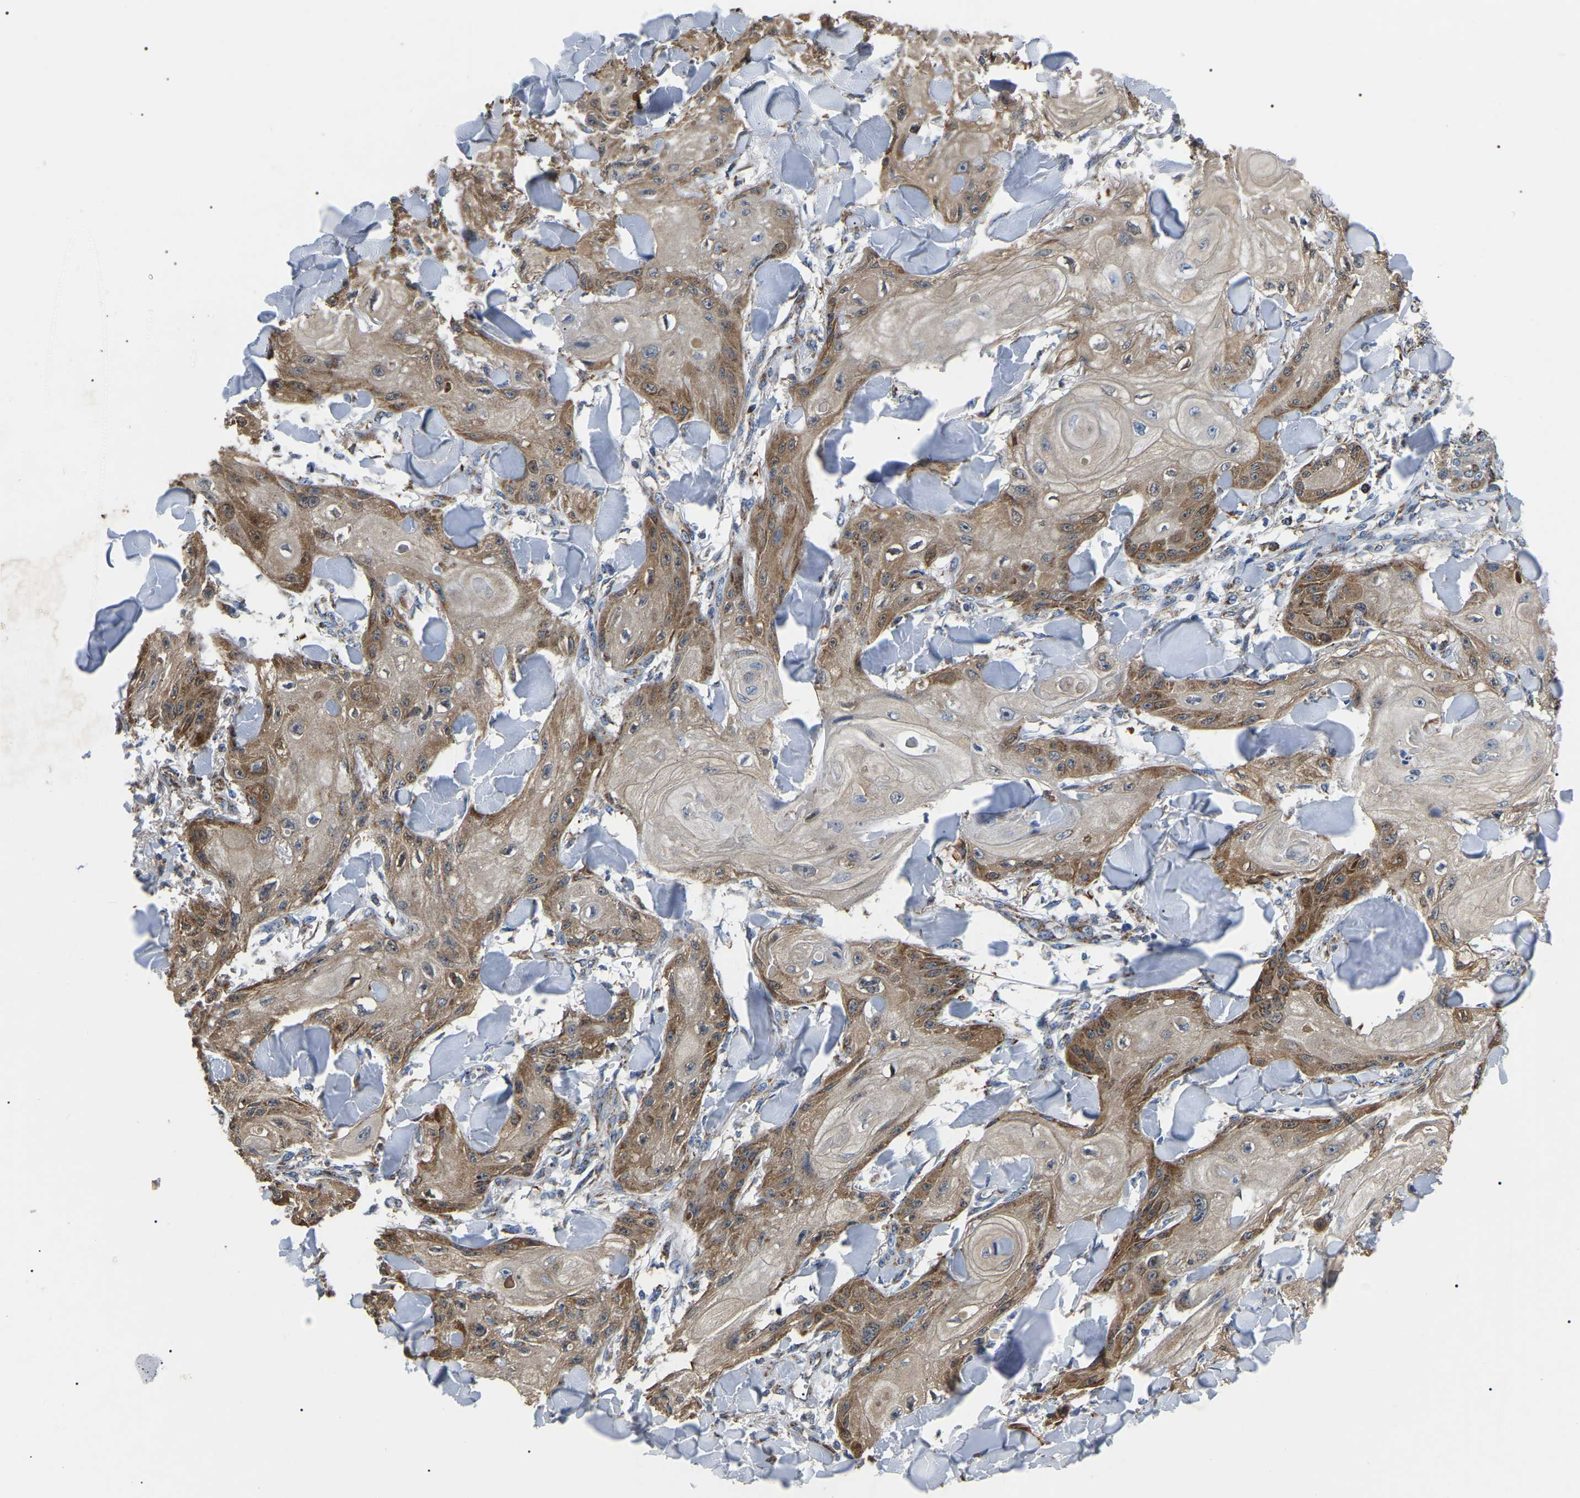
{"staining": {"intensity": "moderate", "quantity": ">75%", "location": "cytoplasmic/membranous"}, "tissue": "skin cancer", "cell_type": "Tumor cells", "image_type": "cancer", "snomed": [{"axis": "morphology", "description": "Squamous cell carcinoma, NOS"}, {"axis": "topography", "description": "Skin"}], "caption": "Immunohistochemical staining of human skin cancer (squamous cell carcinoma) demonstrates medium levels of moderate cytoplasmic/membranous protein positivity in approximately >75% of tumor cells.", "gene": "PPM1E", "patient": {"sex": "male", "age": 74}}